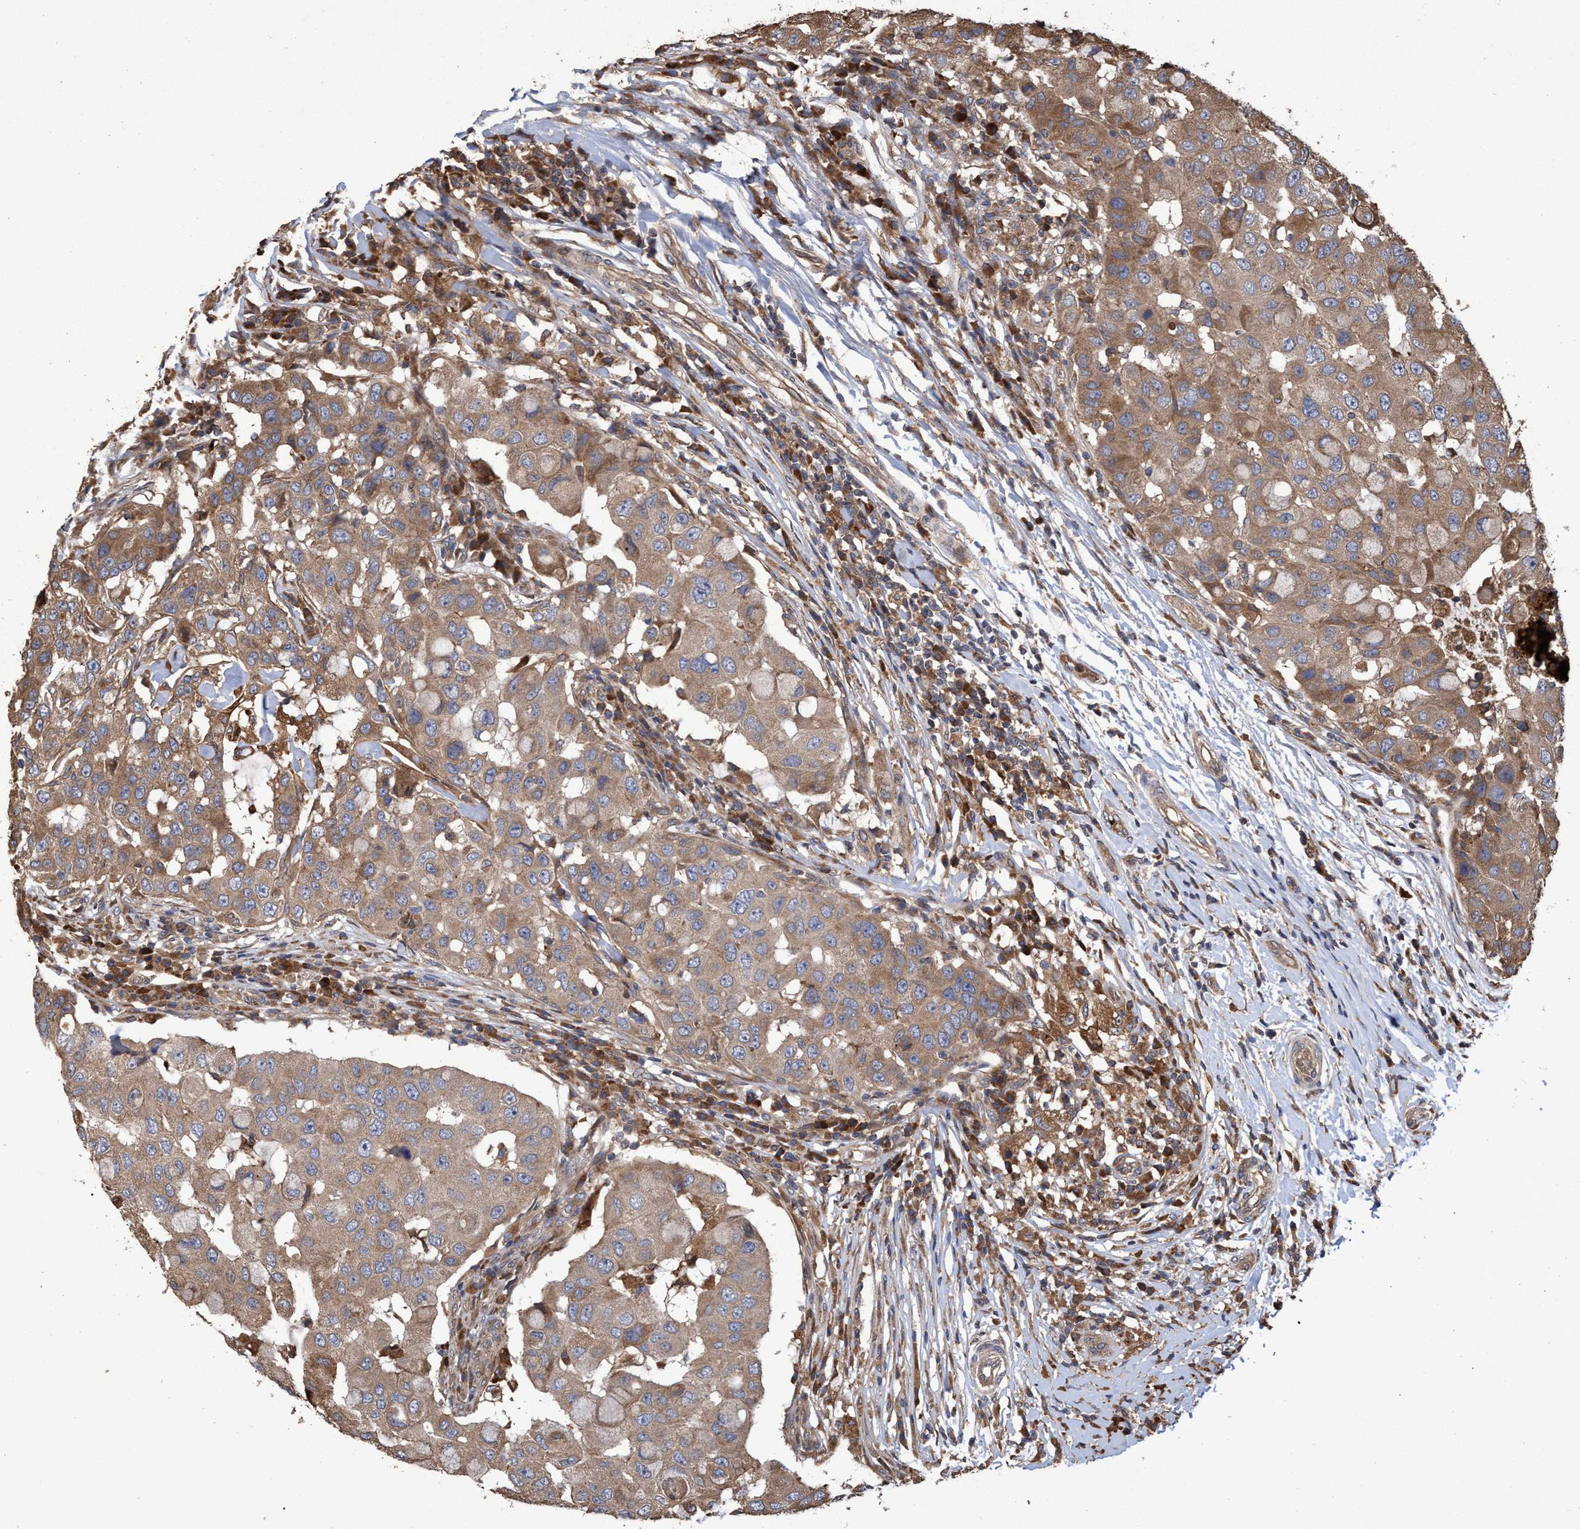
{"staining": {"intensity": "moderate", "quantity": ">75%", "location": "cytoplasmic/membranous"}, "tissue": "breast cancer", "cell_type": "Tumor cells", "image_type": "cancer", "snomed": [{"axis": "morphology", "description": "Duct carcinoma"}, {"axis": "topography", "description": "Breast"}], "caption": "An image of human breast intraductal carcinoma stained for a protein shows moderate cytoplasmic/membranous brown staining in tumor cells.", "gene": "CHMP6", "patient": {"sex": "female", "age": 27}}